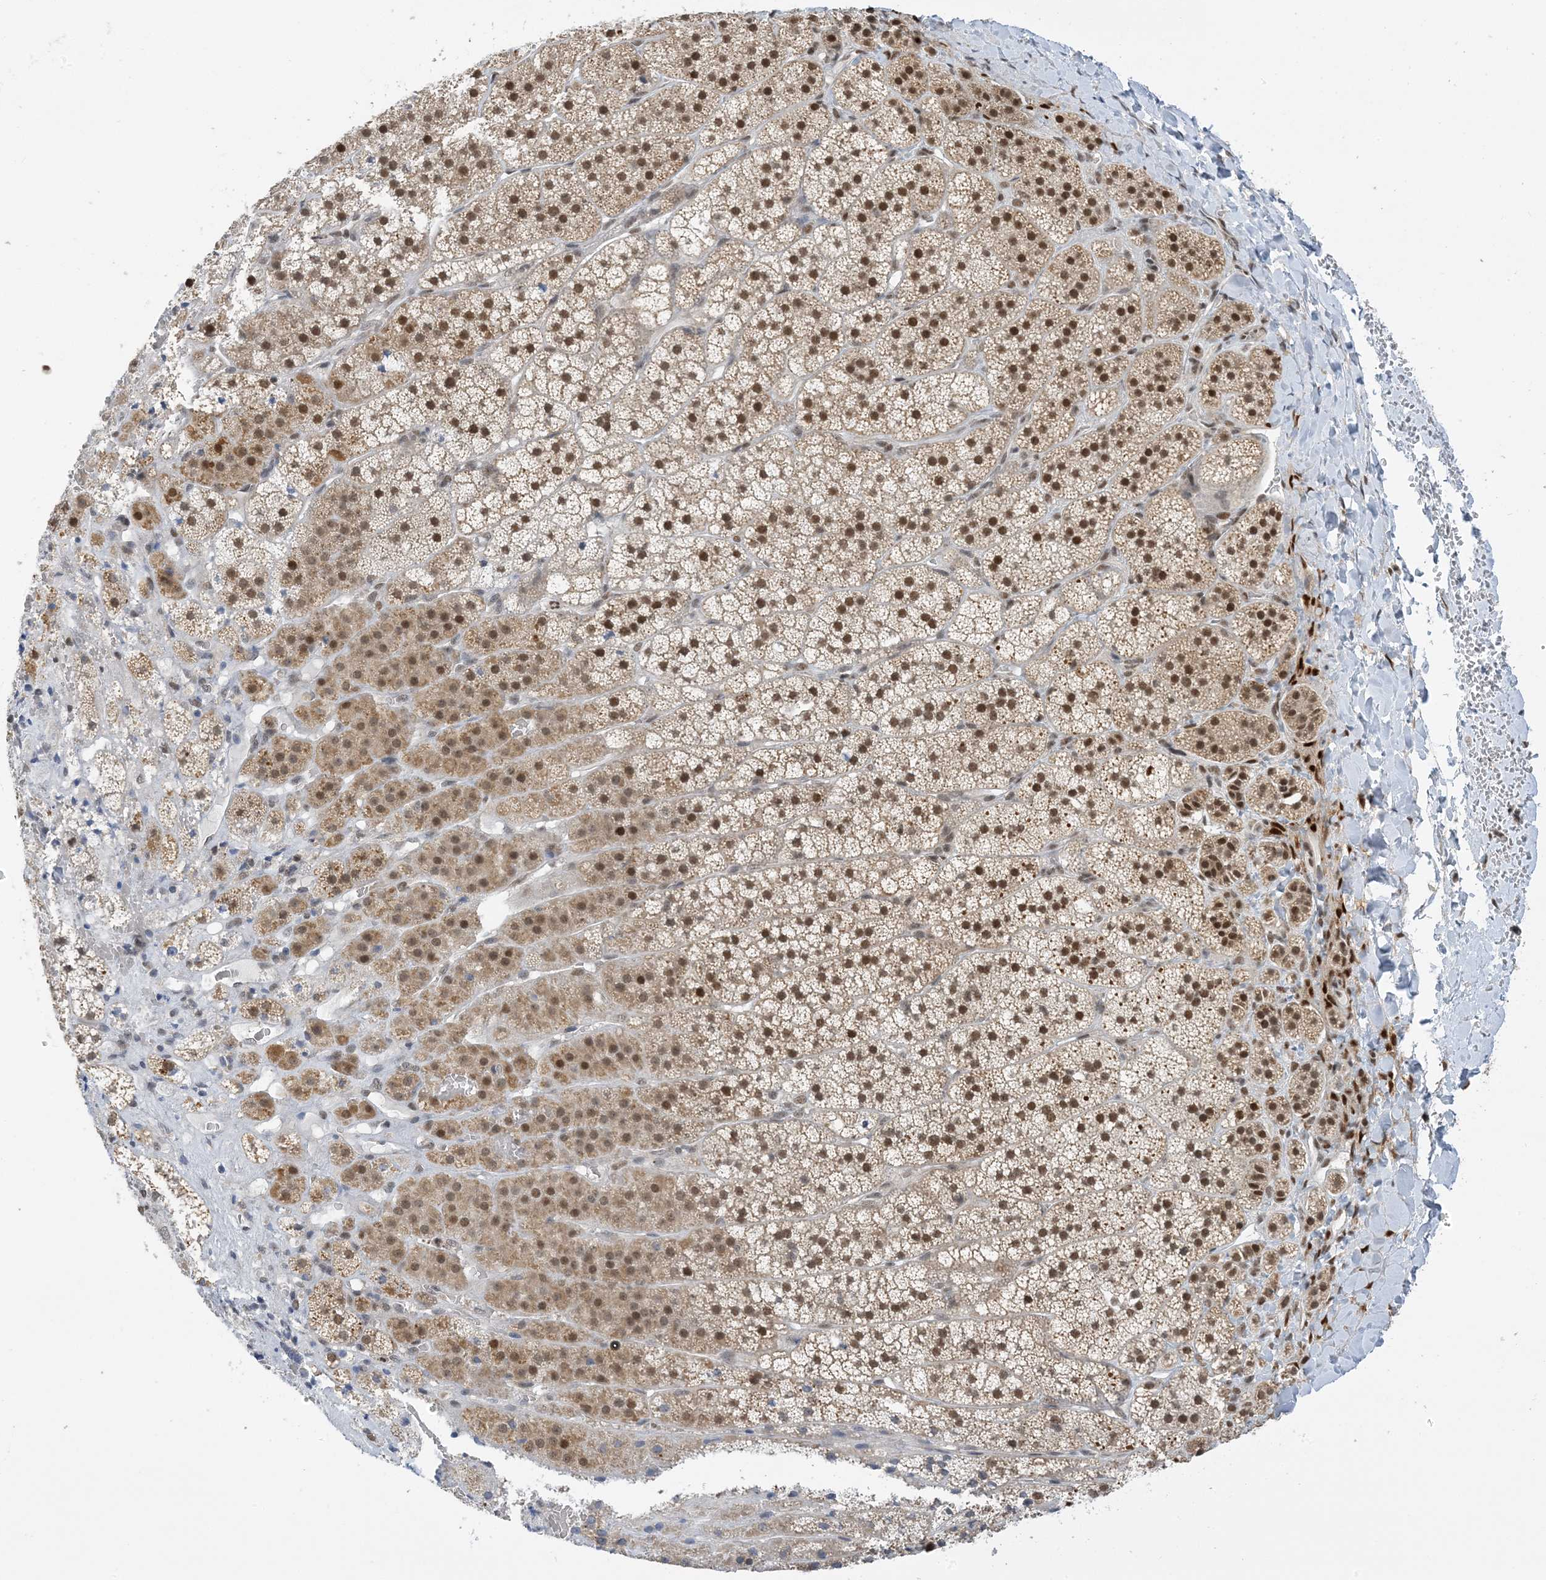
{"staining": {"intensity": "moderate", "quantity": ">75%", "location": "cytoplasmic/membranous,nuclear"}, "tissue": "adrenal gland", "cell_type": "Glandular cells", "image_type": "normal", "snomed": [{"axis": "morphology", "description": "Normal tissue, NOS"}, {"axis": "topography", "description": "Adrenal gland"}], "caption": "Approximately >75% of glandular cells in normal human adrenal gland reveal moderate cytoplasmic/membranous,nuclear protein positivity as visualized by brown immunohistochemical staining.", "gene": "ZNF740", "patient": {"sex": "female", "age": 44}}